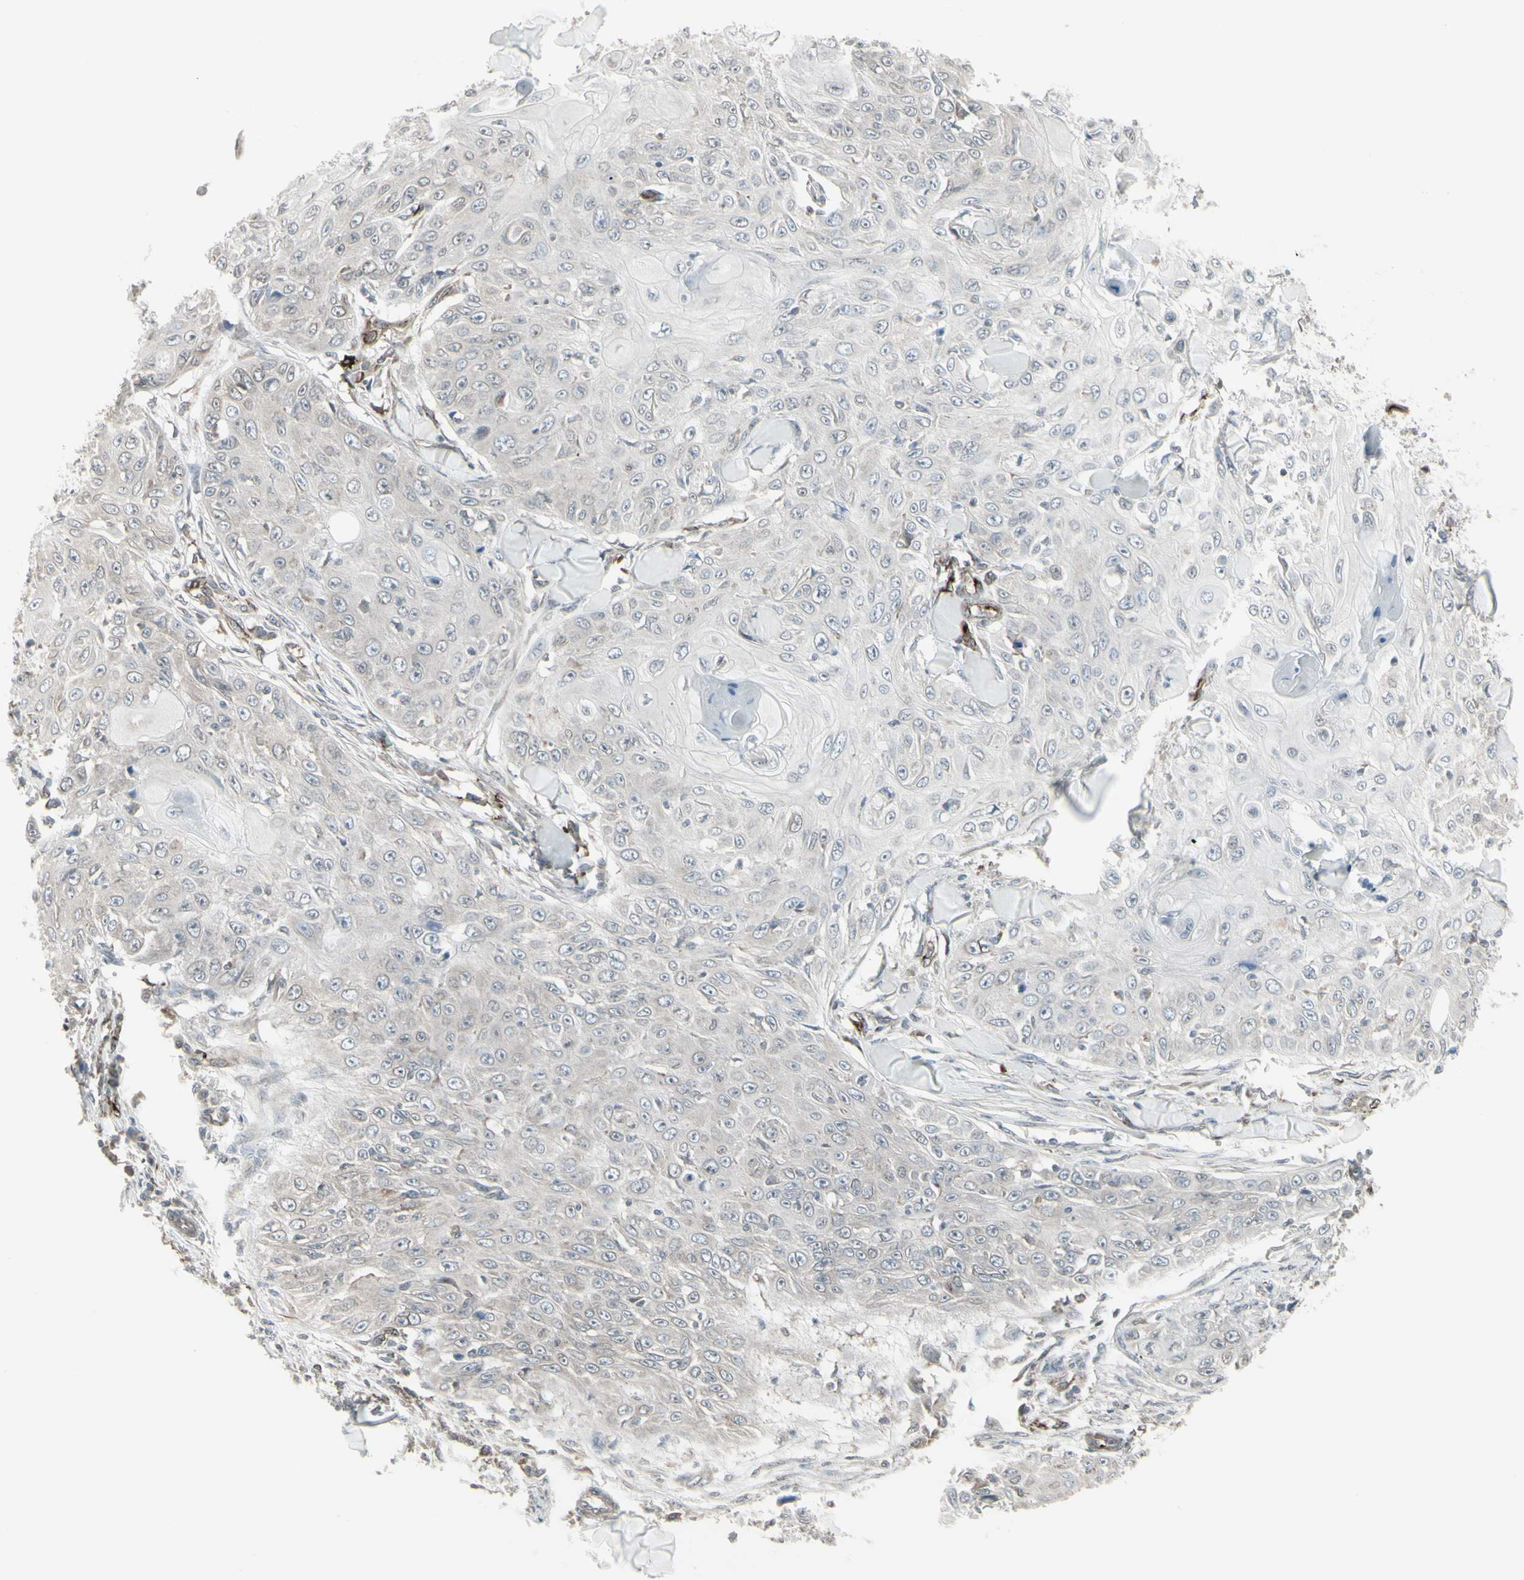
{"staining": {"intensity": "negative", "quantity": "none", "location": "none"}, "tissue": "skin cancer", "cell_type": "Tumor cells", "image_type": "cancer", "snomed": [{"axis": "morphology", "description": "Squamous cell carcinoma, NOS"}, {"axis": "topography", "description": "Skin"}], "caption": "The image exhibits no staining of tumor cells in squamous cell carcinoma (skin).", "gene": "DTX3L", "patient": {"sex": "male", "age": 86}}